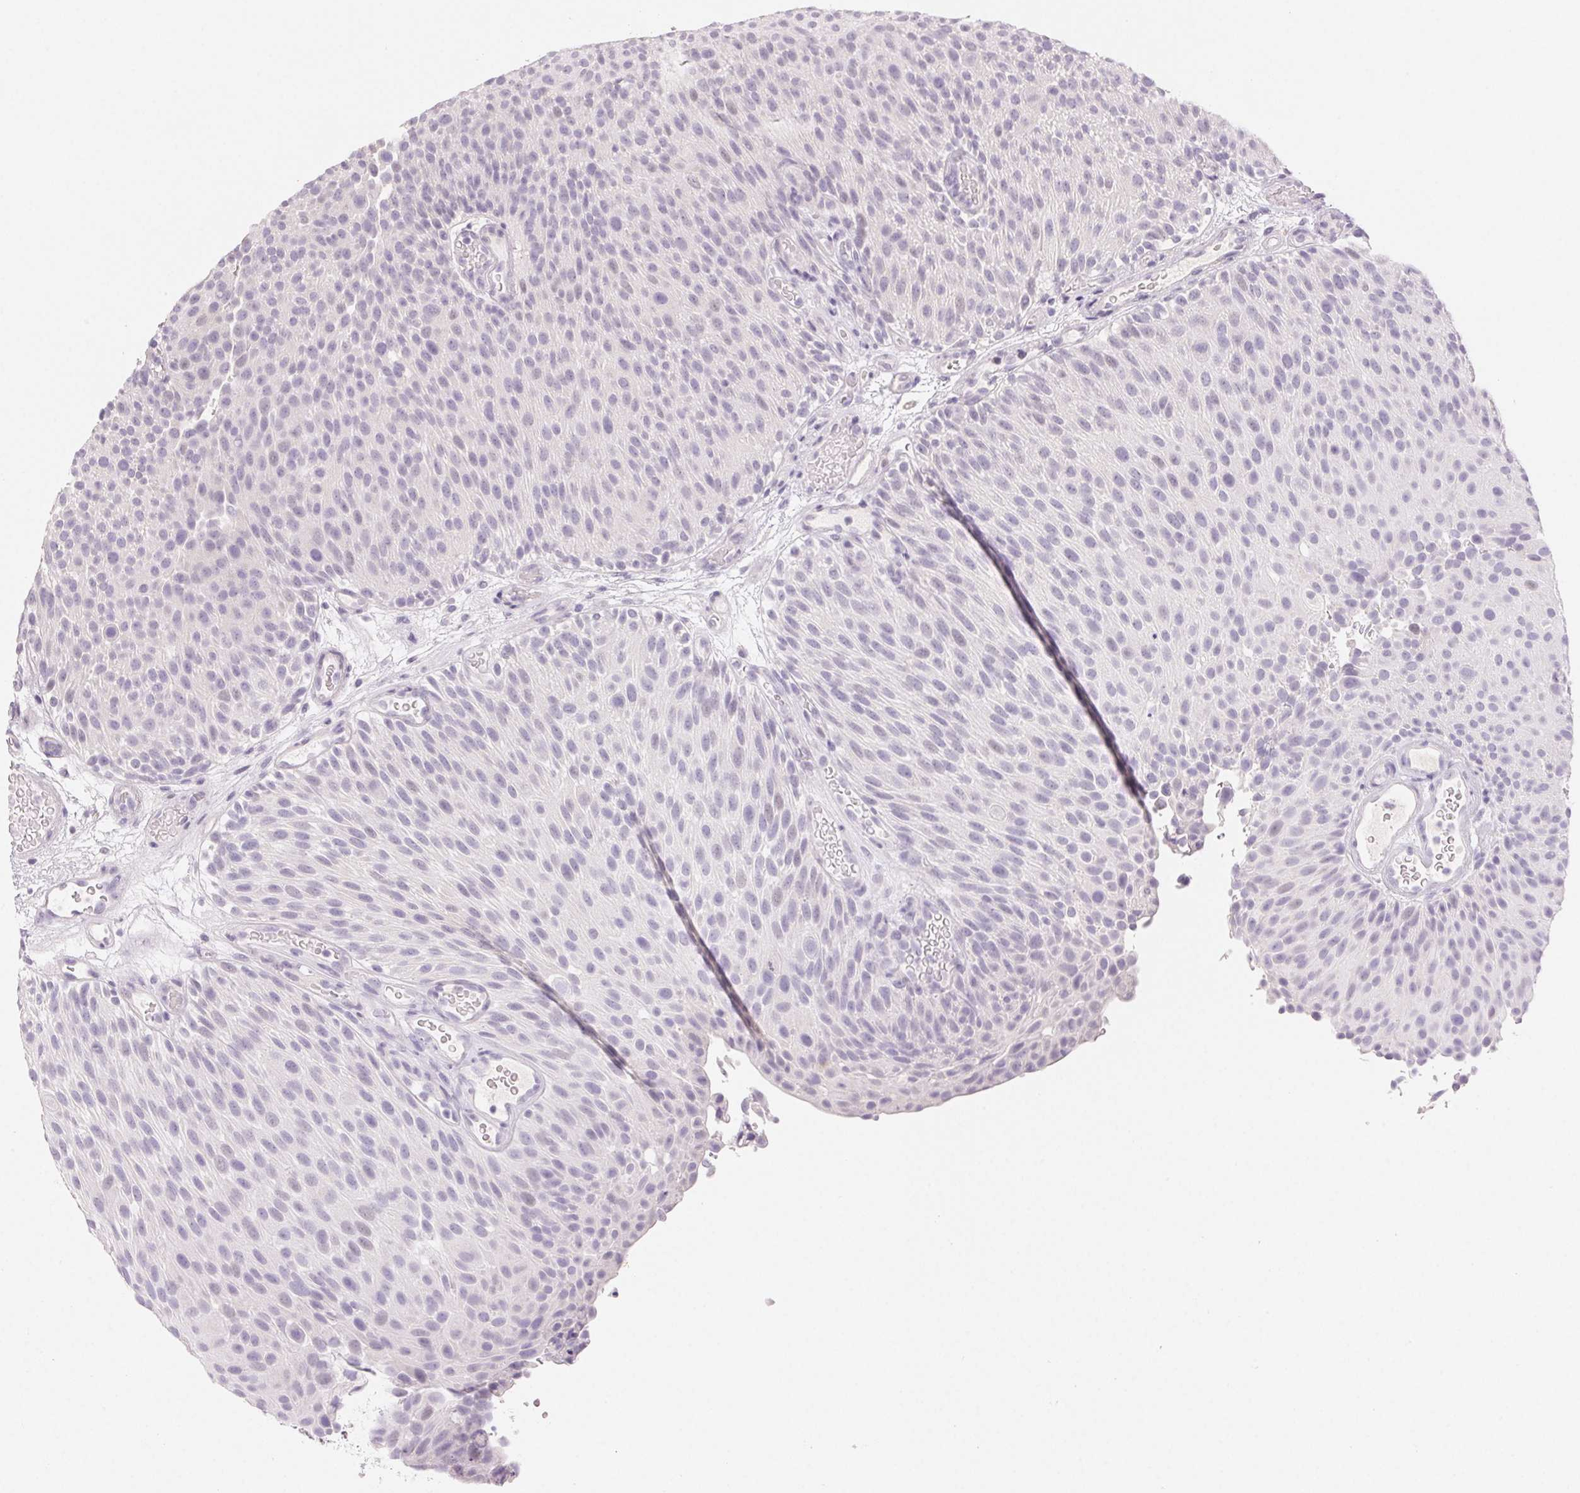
{"staining": {"intensity": "negative", "quantity": "none", "location": "none"}, "tissue": "urothelial cancer", "cell_type": "Tumor cells", "image_type": "cancer", "snomed": [{"axis": "morphology", "description": "Urothelial carcinoma, Low grade"}, {"axis": "topography", "description": "Urinary bladder"}], "caption": "This histopathology image is of low-grade urothelial carcinoma stained with immunohistochemistry to label a protein in brown with the nuclei are counter-stained blue. There is no positivity in tumor cells. (Brightfield microscopy of DAB (3,3'-diaminobenzidine) IHC at high magnification).", "gene": "BPIFB2", "patient": {"sex": "male", "age": 78}}